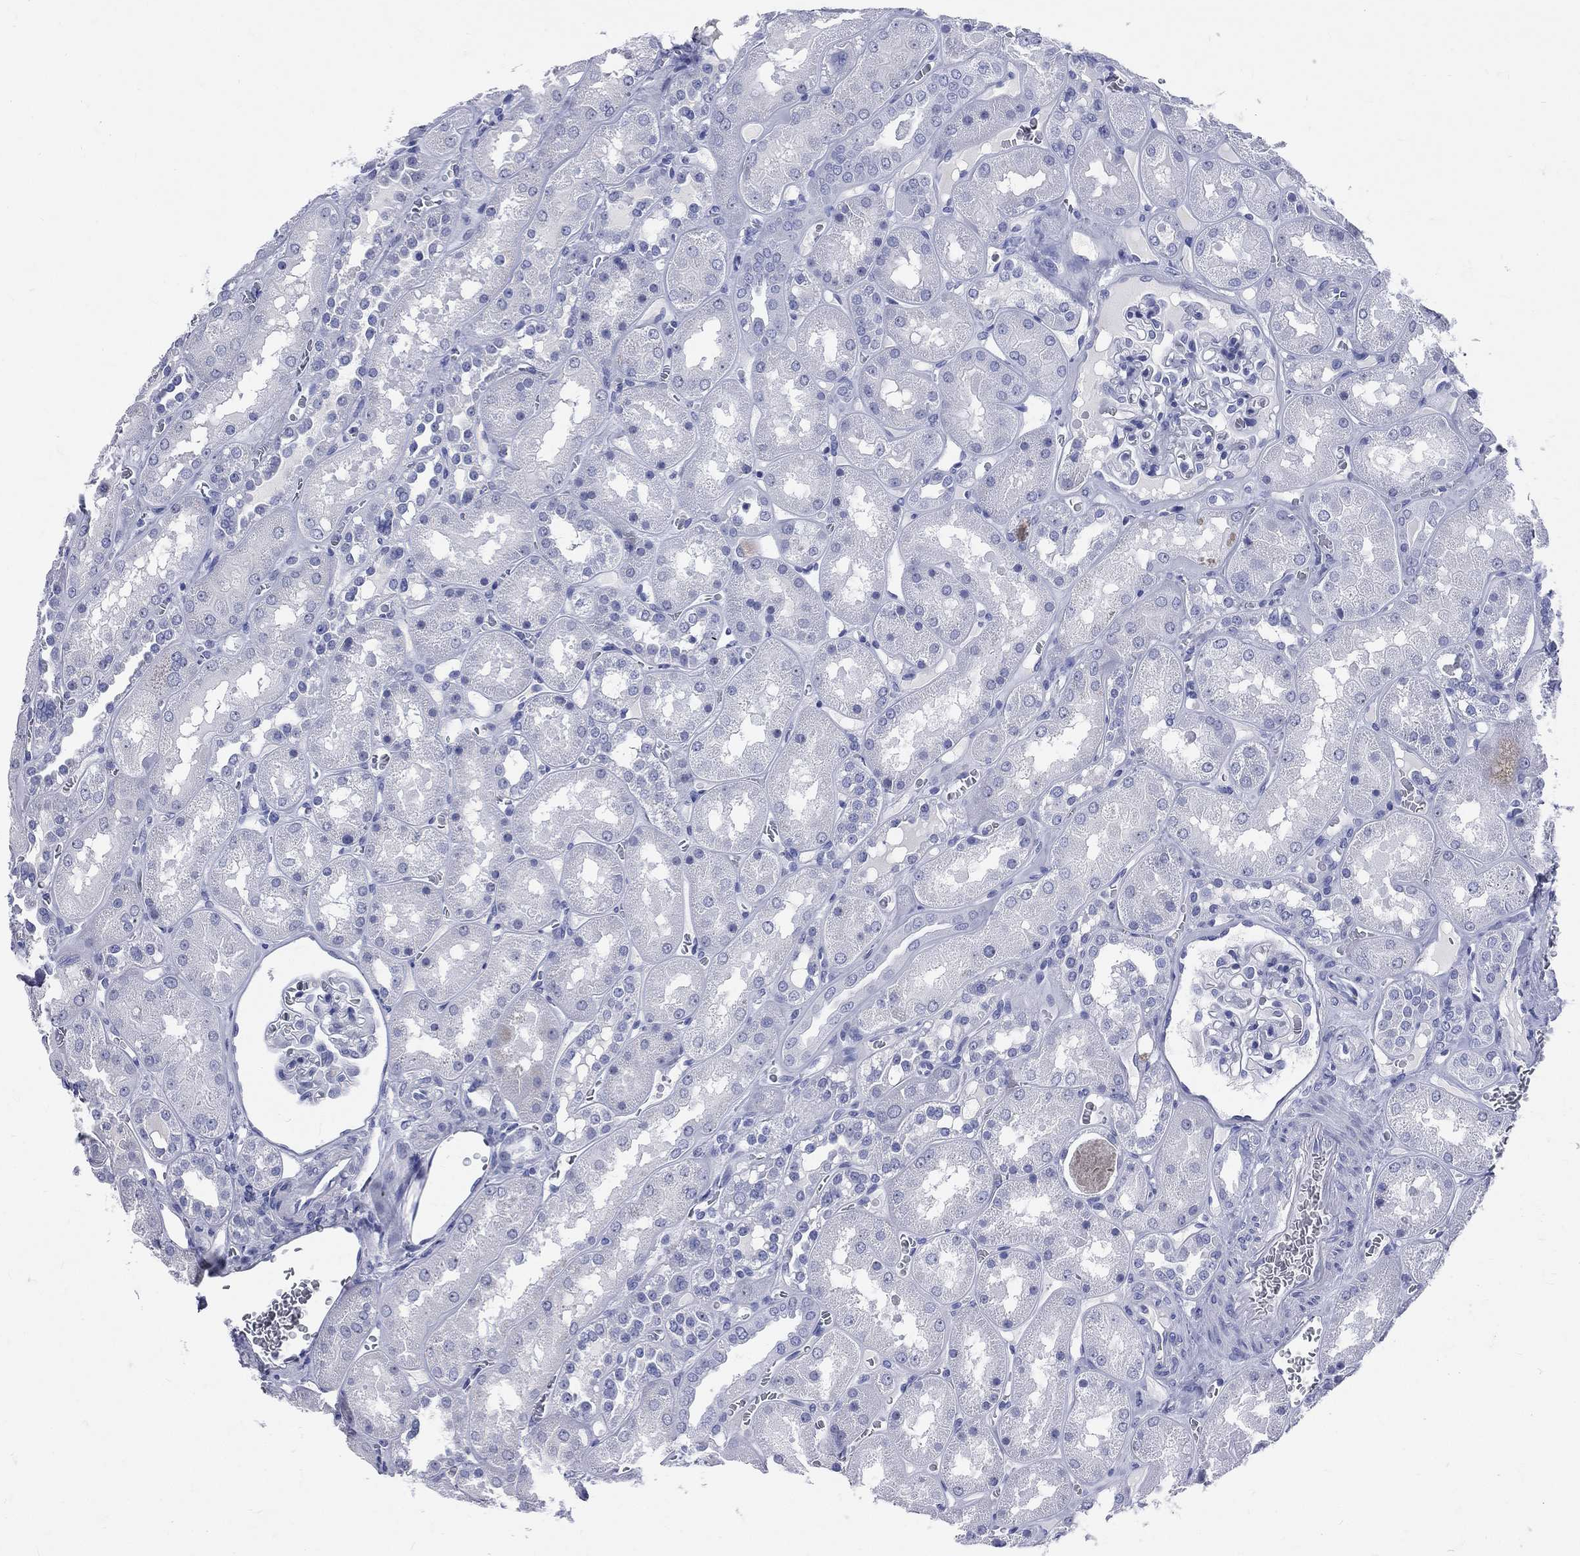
{"staining": {"intensity": "negative", "quantity": "none", "location": "none"}, "tissue": "kidney", "cell_type": "Cells in glomeruli", "image_type": "normal", "snomed": [{"axis": "morphology", "description": "Normal tissue, NOS"}, {"axis": "topography", "description": "Kidney"}], "caption": "This is an immunohistochemistry photomicrograph of unremarkable kidney. There is no staining in cells in glomeruli.", "gene": "CYLC1", "patient": {"sex": "male", "age": 73}}